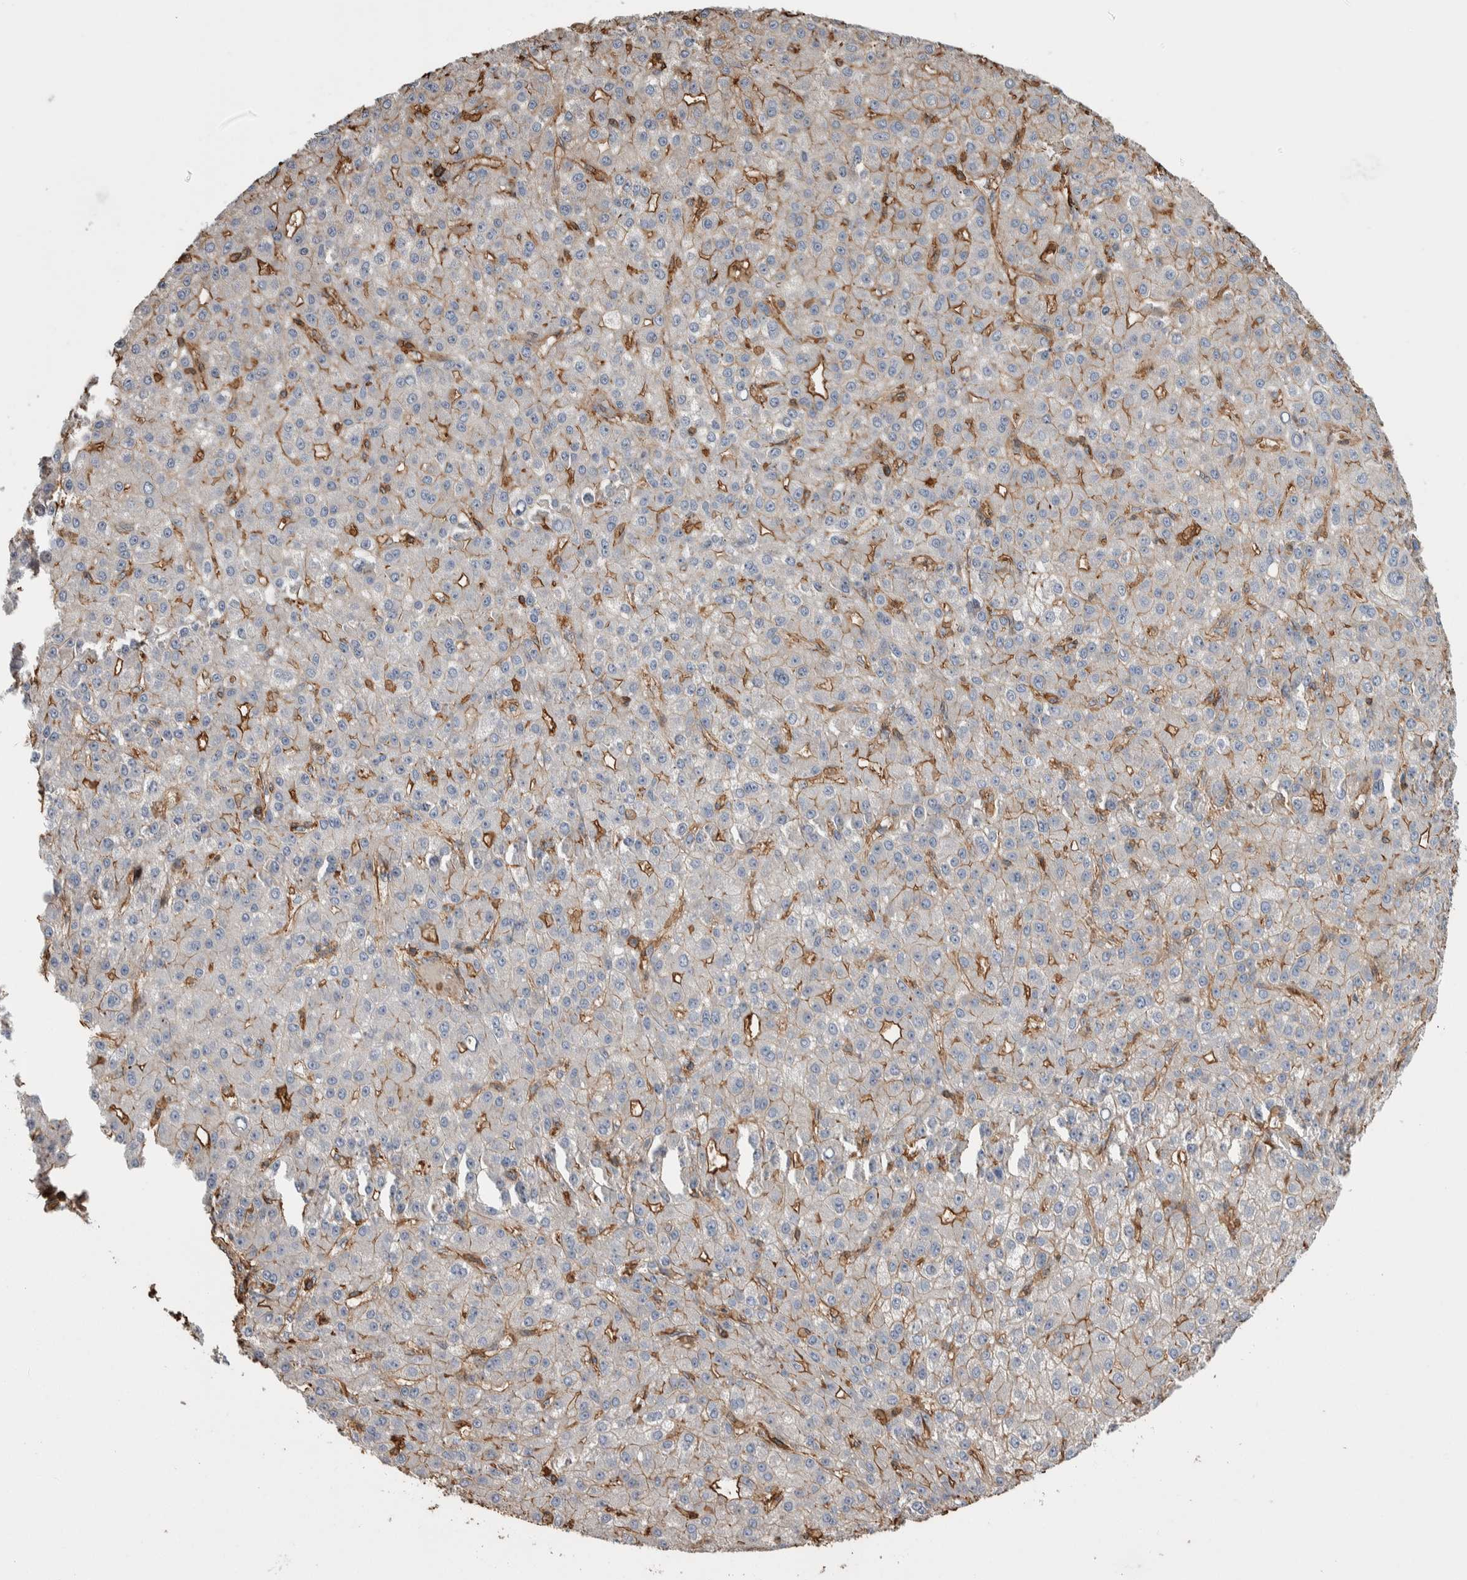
{"staining": {"intensity": "moderate", "quantity": "25%-75%", "location": "cytoplasmic/membranous"}, "tissue": "liver cancer", "cell_type": "Tumor cells", "image_type": "cancer", "snomed": [{"axis": "morphology", "description": "Carcinoma, Hepatocellular, NOS"}, {"axis": "topography", "description": "Liver"}], "caption": "An image of human liver cancer stained for a protein demonstrates moderate cytoplasmic/membranous brown staining in tumor cells. The staining is performed using DAB brown chromogen to label protein expression. The nuclei are counter-stained blue using hematoxylin.", "gene": "ENPP2", "patient": {"sex": "male", "age": 67}}